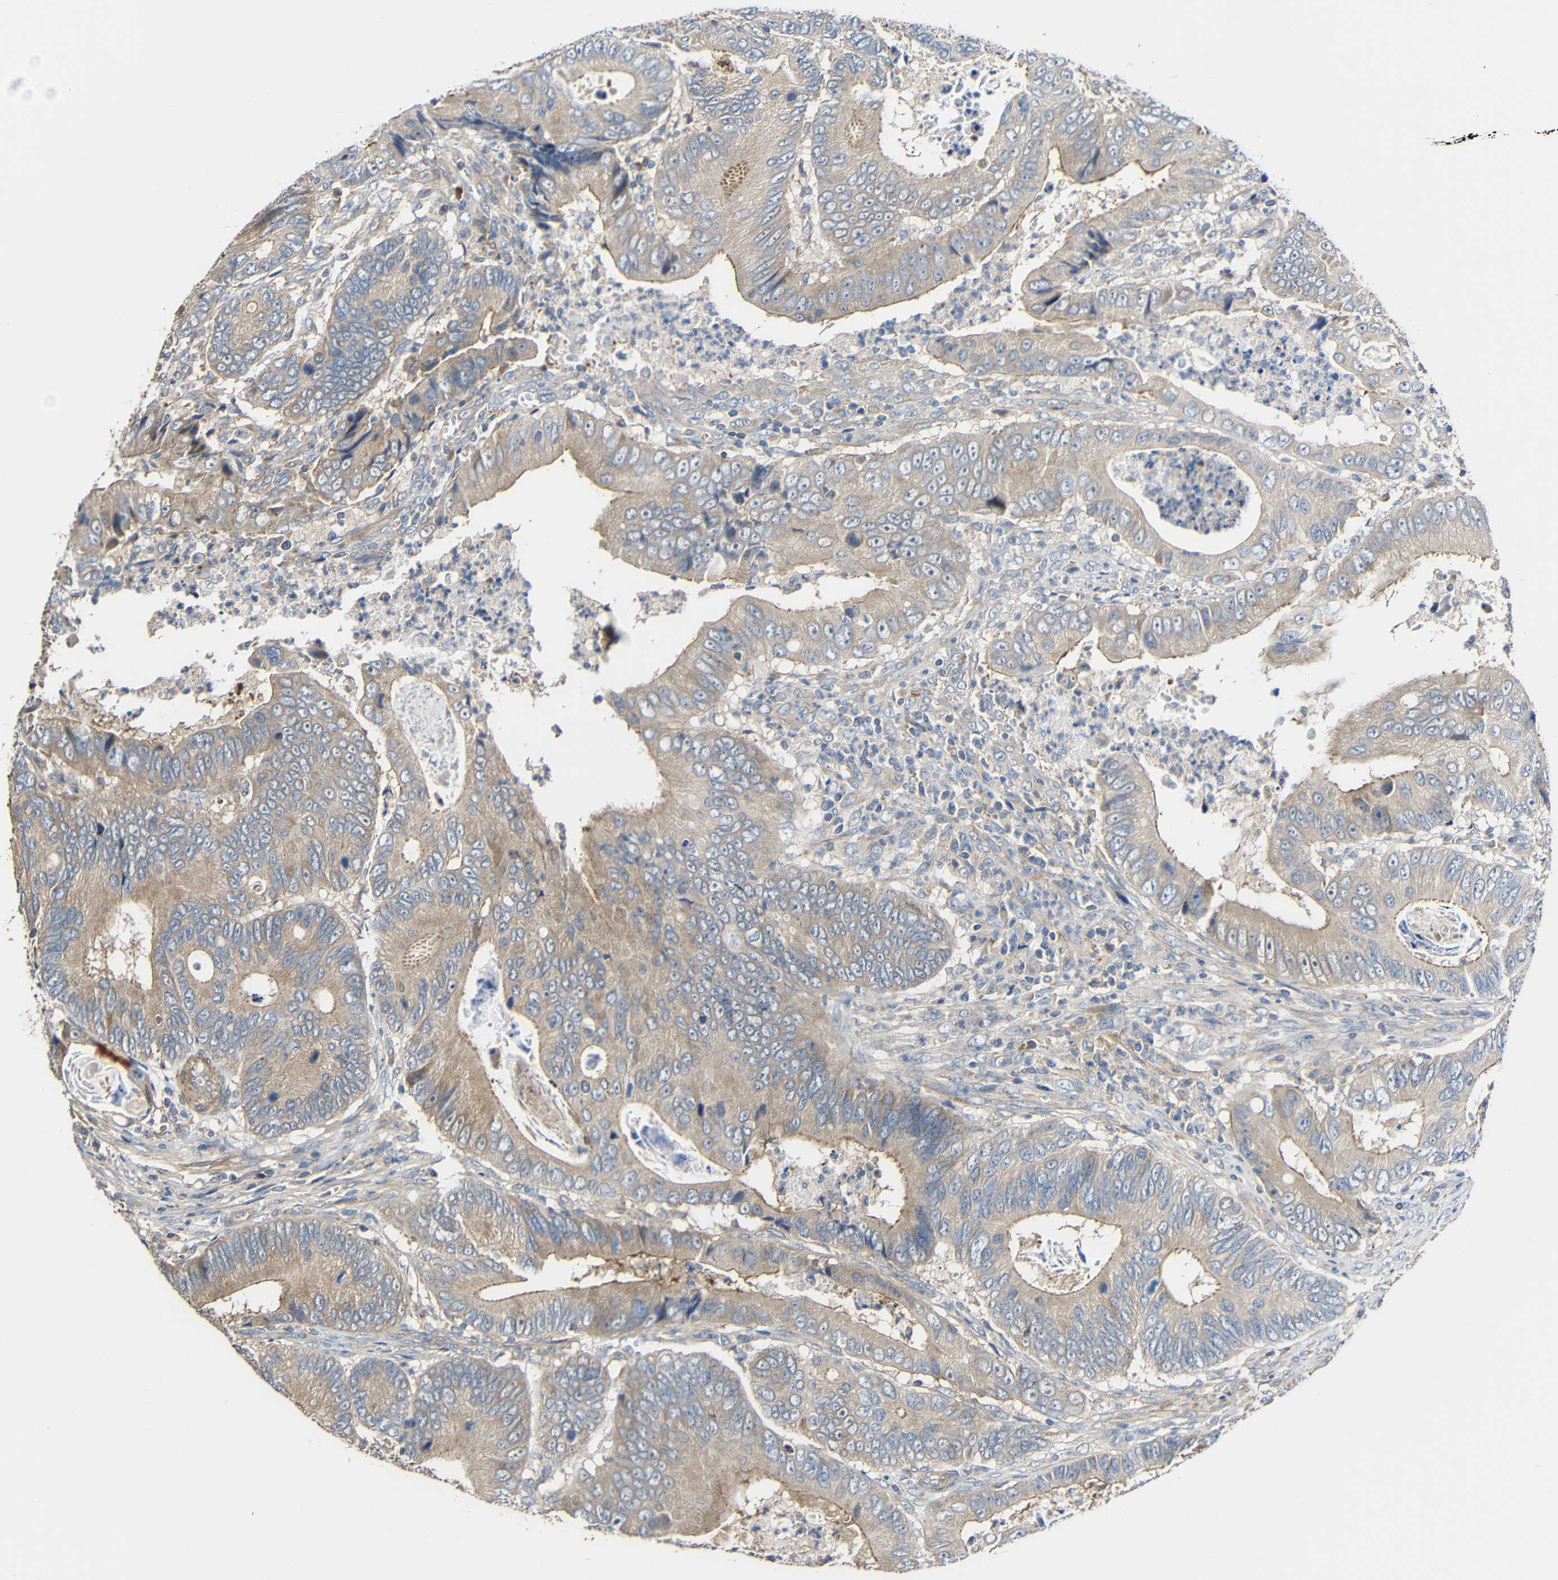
{"staining": {"intensity": "weak", "quantity": ">75%", "location": "cytoplasmic/membranous"}, "tissue": "colorectal cancer", "cell_type": "Tumor cells", "image_type": "cancer", "snomed": [{"axis": "morphology", "description": "Inflammation, NOS"}, {"axis": "morphology", "description": "Adenocarcinoma, NOS"}, {"axis": "topography", "description": "Colon"}], "caption": "Protein positivity by IHC shows weak cytoplasmic/membranous expression in about >75% of tumor cells in colorectal adenocarcinoma. (DAB (3,3'-diaminobenzidine) IHC with brightfield microscopy, high magnification).", "gene": "RHOT2", "patient": {"sex": "male", "age": 72}}